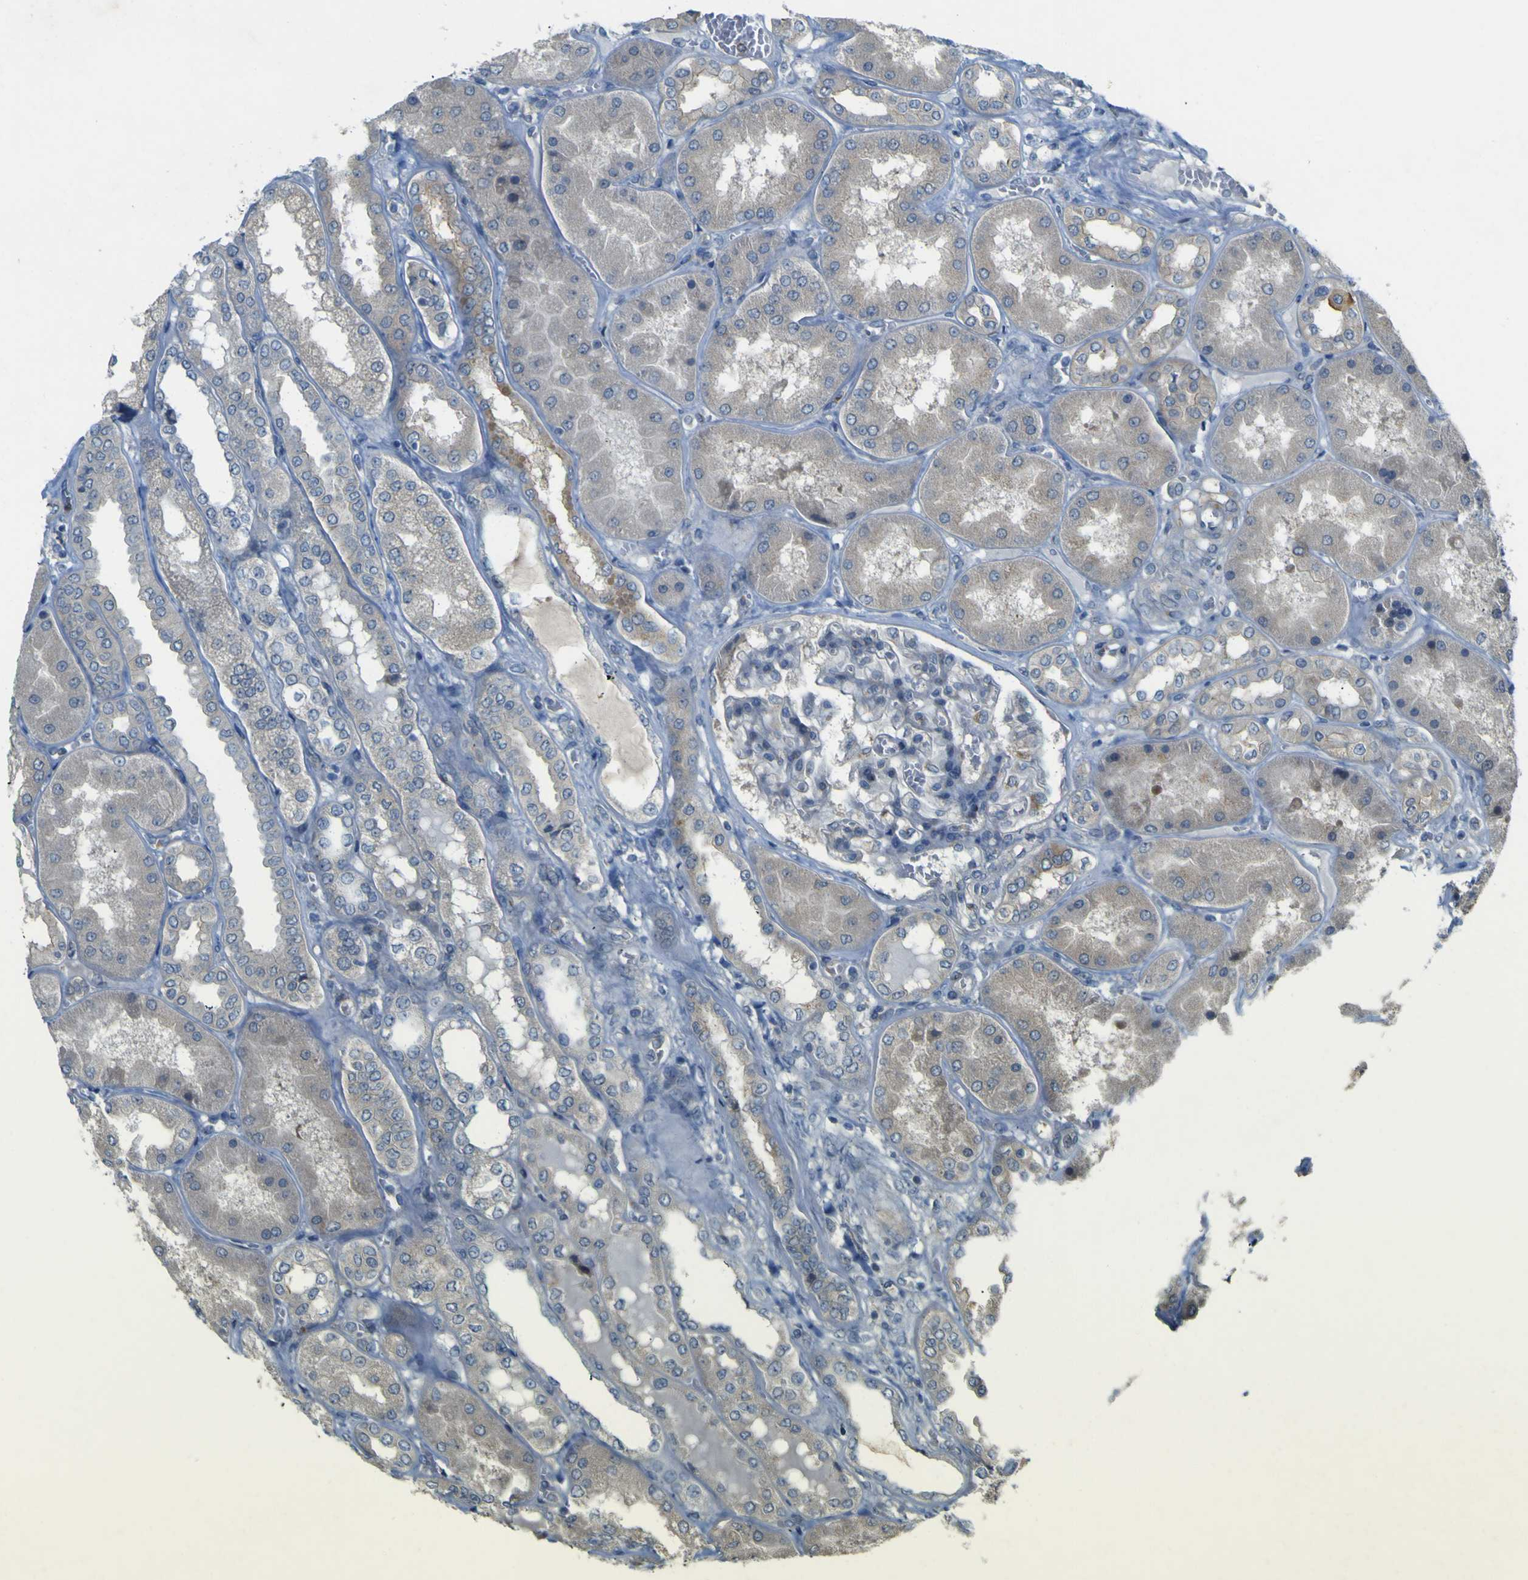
{"staining": {"intensity": "negative", "quantity": "none", "location": "none"}, "tissue": "kidney", "cell_type": "Cells in glomeruli", "image_type": "normal", "snomed": [{"axis": "morphology", "description": "Normal tissue, NOS"}, {"axis": "topography", "description": "Kidney"}], "caption": "A micrograph of human kidney is negative for staining in cells in glomeruli. (DAB IHC, high magnification).", "gene": "IGF2R", "patient": {"sex": "female", "age": 56}}